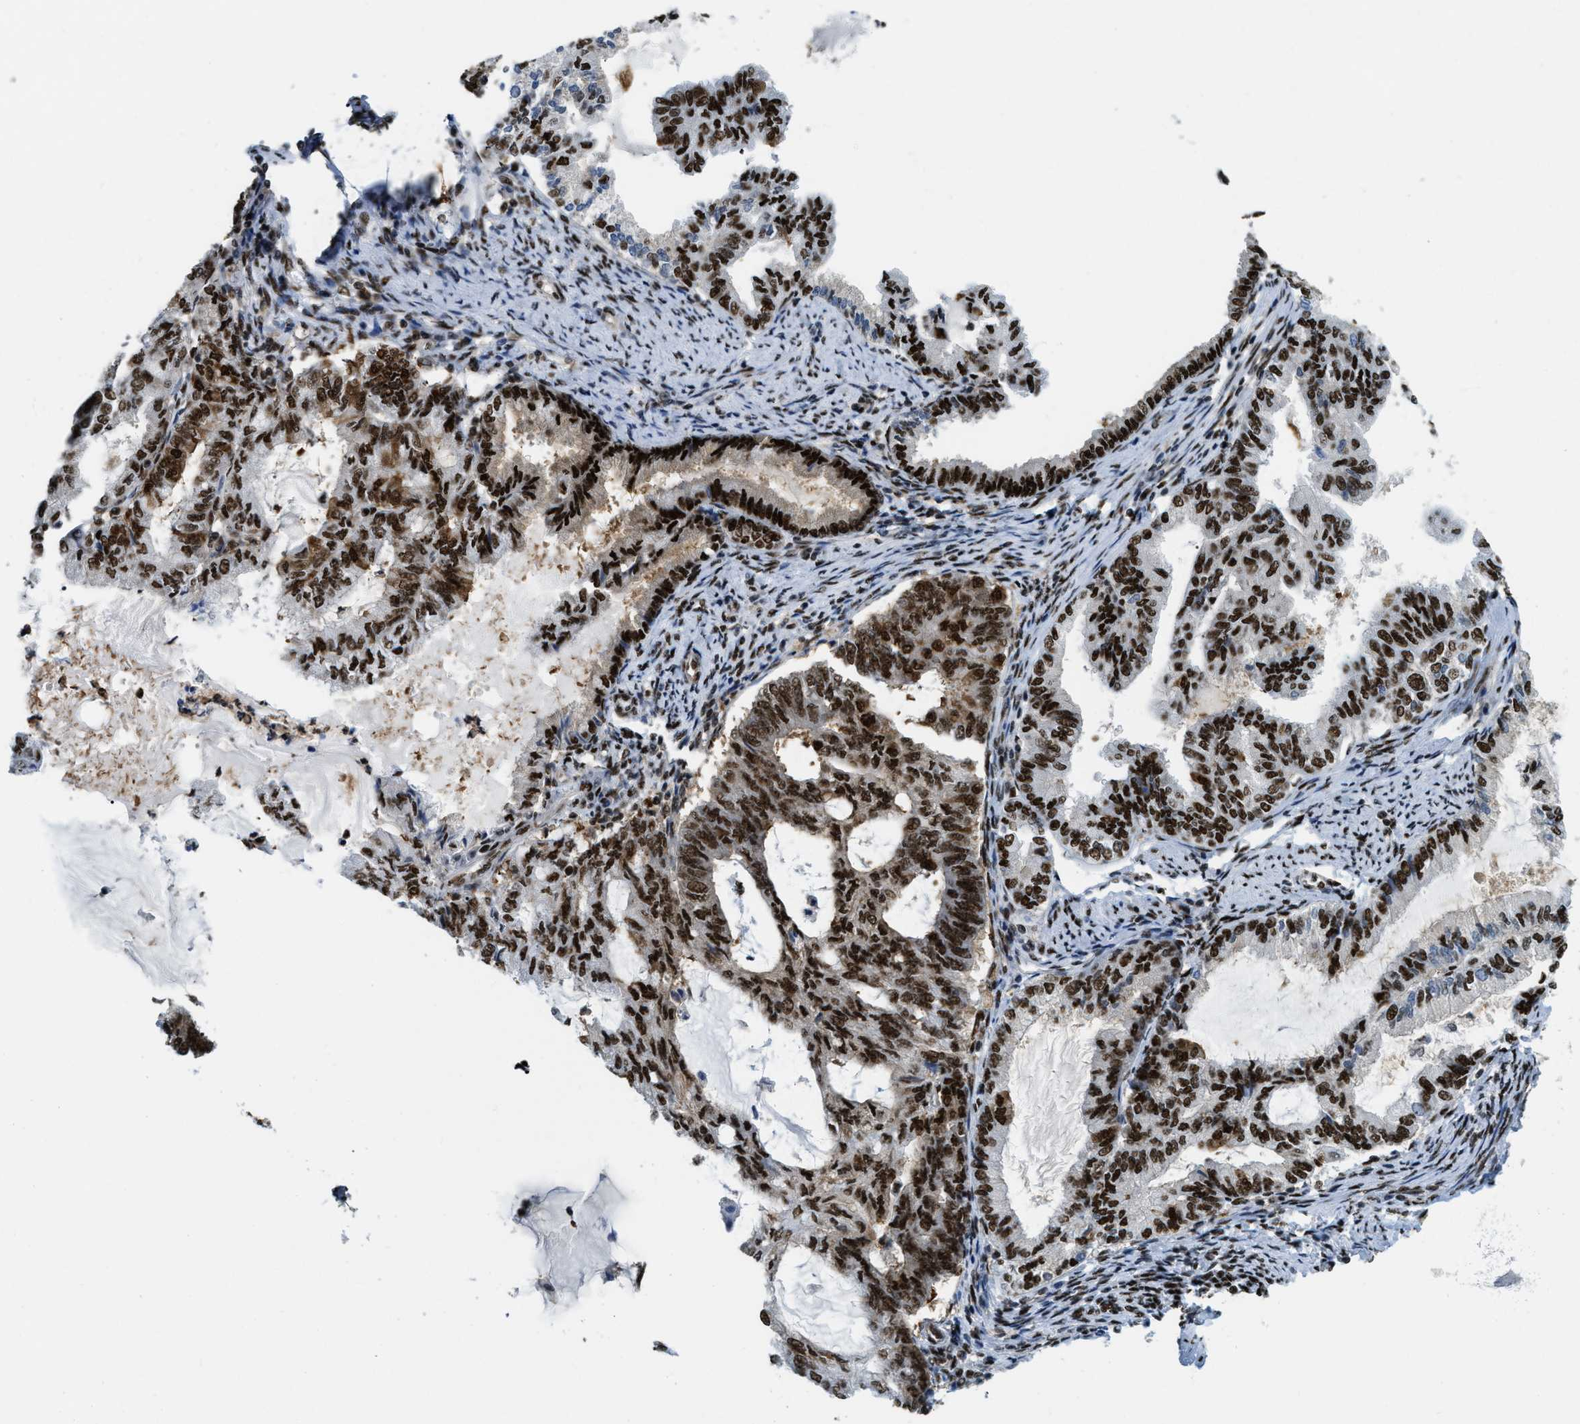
{"staining": {"intensity": "strong", "quantity": ">75%", "location": "nuclear"}, "tissue": "endometrial cancer", "cell_type": "Tumor cells", "image_type": "cancer", "snomed": [{"axis": "morphology", "description": "Adenocarcinoma, NOS"}, {"axis": "topography", "description": "Endometrium"}], "caption": "Immunohistochemical staining of human endometrial adenocarcinoma exhibits high levels of strong nuclear expression in about >75% of tumor cells.", "gene": "NUMA1", "patient": {"sex": "female", "age": 86}}